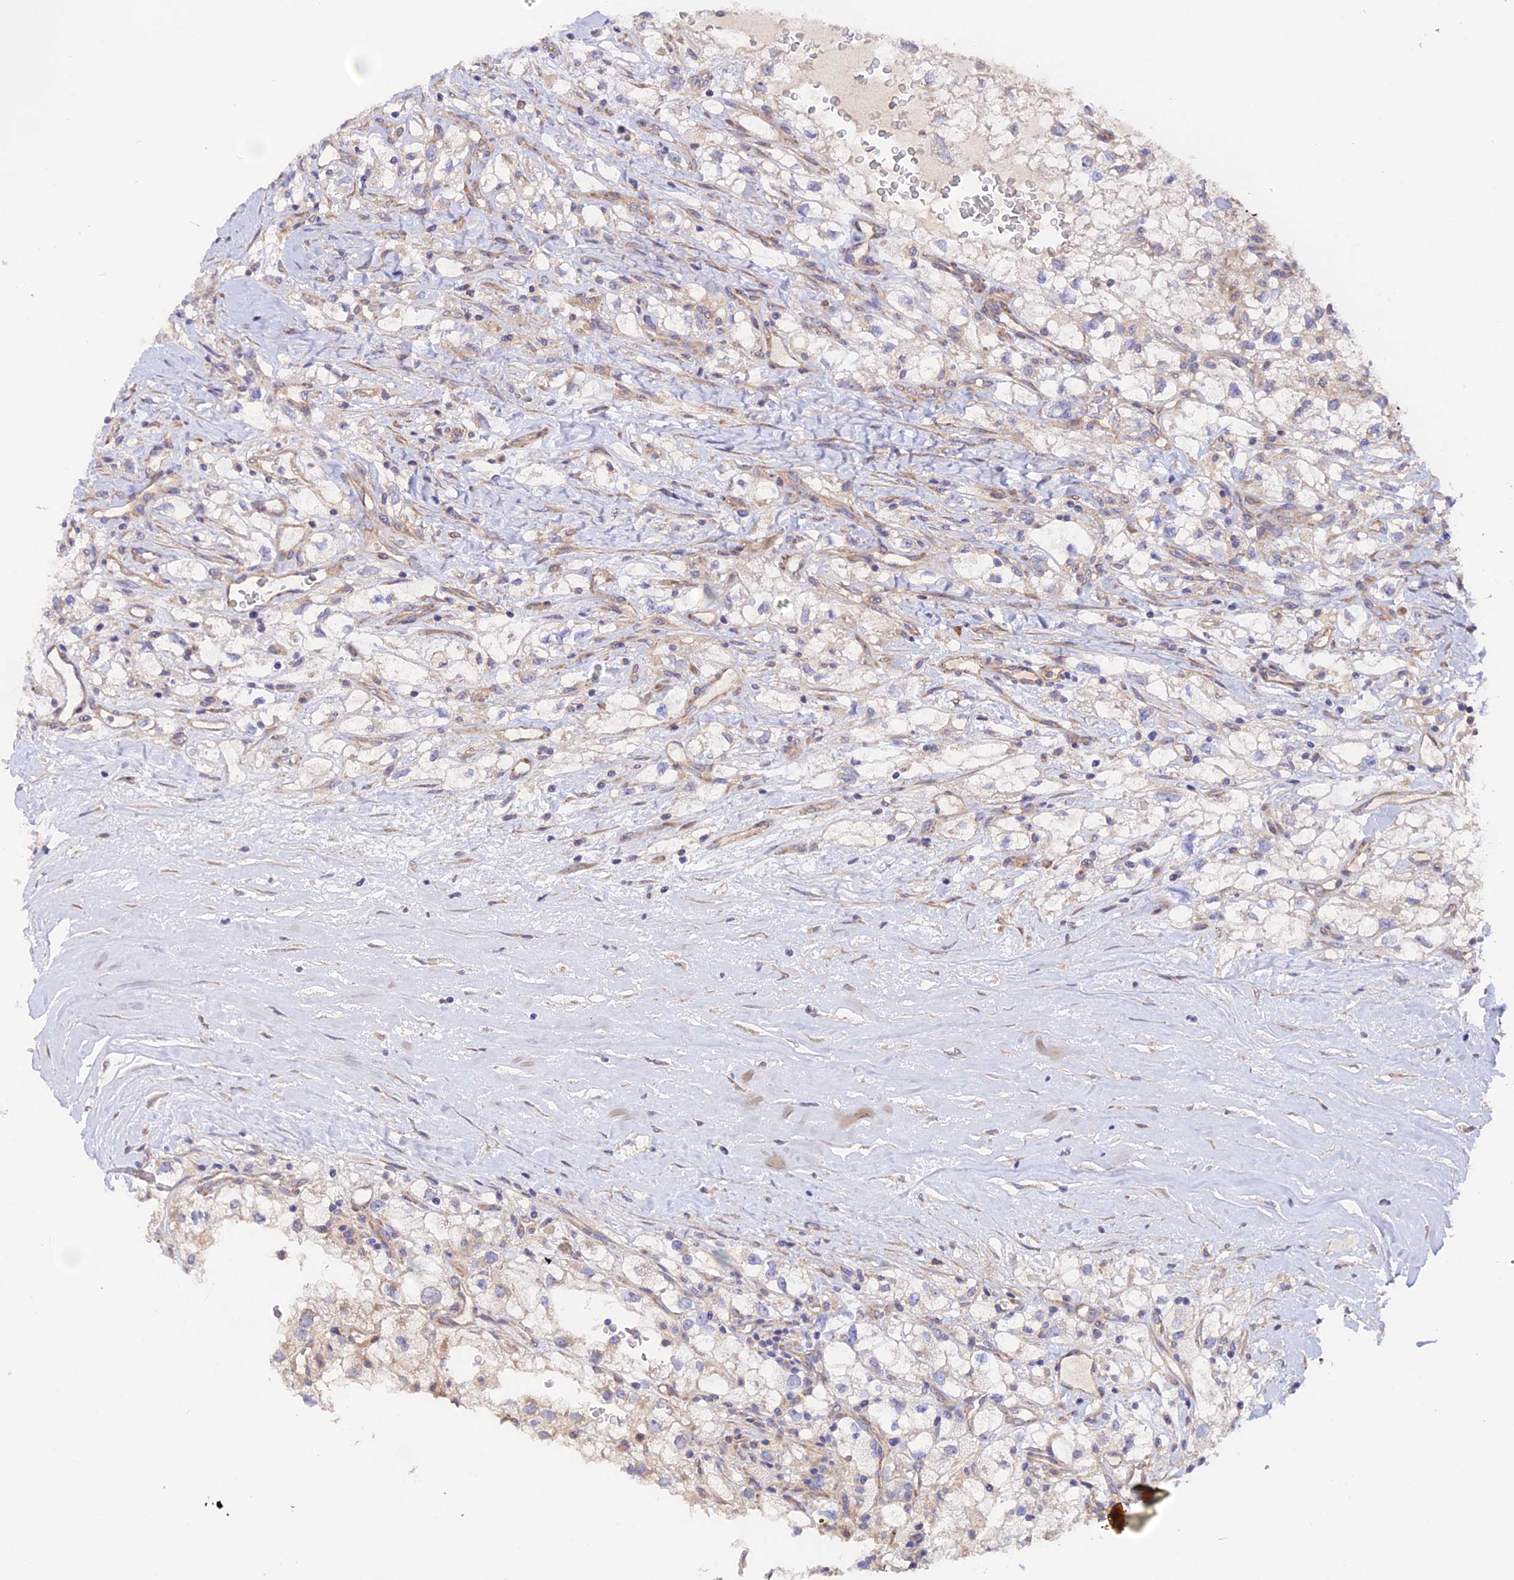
{"staining": {"intensity": "negative", "quantity": "none", "location": "none"}, "tissue": "renal cancer", "cell_type": "Tumor cells", "image_type": "cancer", "snomed": [{"axis": "morphology", "description": "Adenocarcinoma, NOS"}, {"axis": "topography", "description": "Kidney"}], "caption": "Tumor cells are negative for protein expression in human renal adenocarcinoma.", "gene": "HYCC1", "patient": {"sex": "male", "age": 59}}